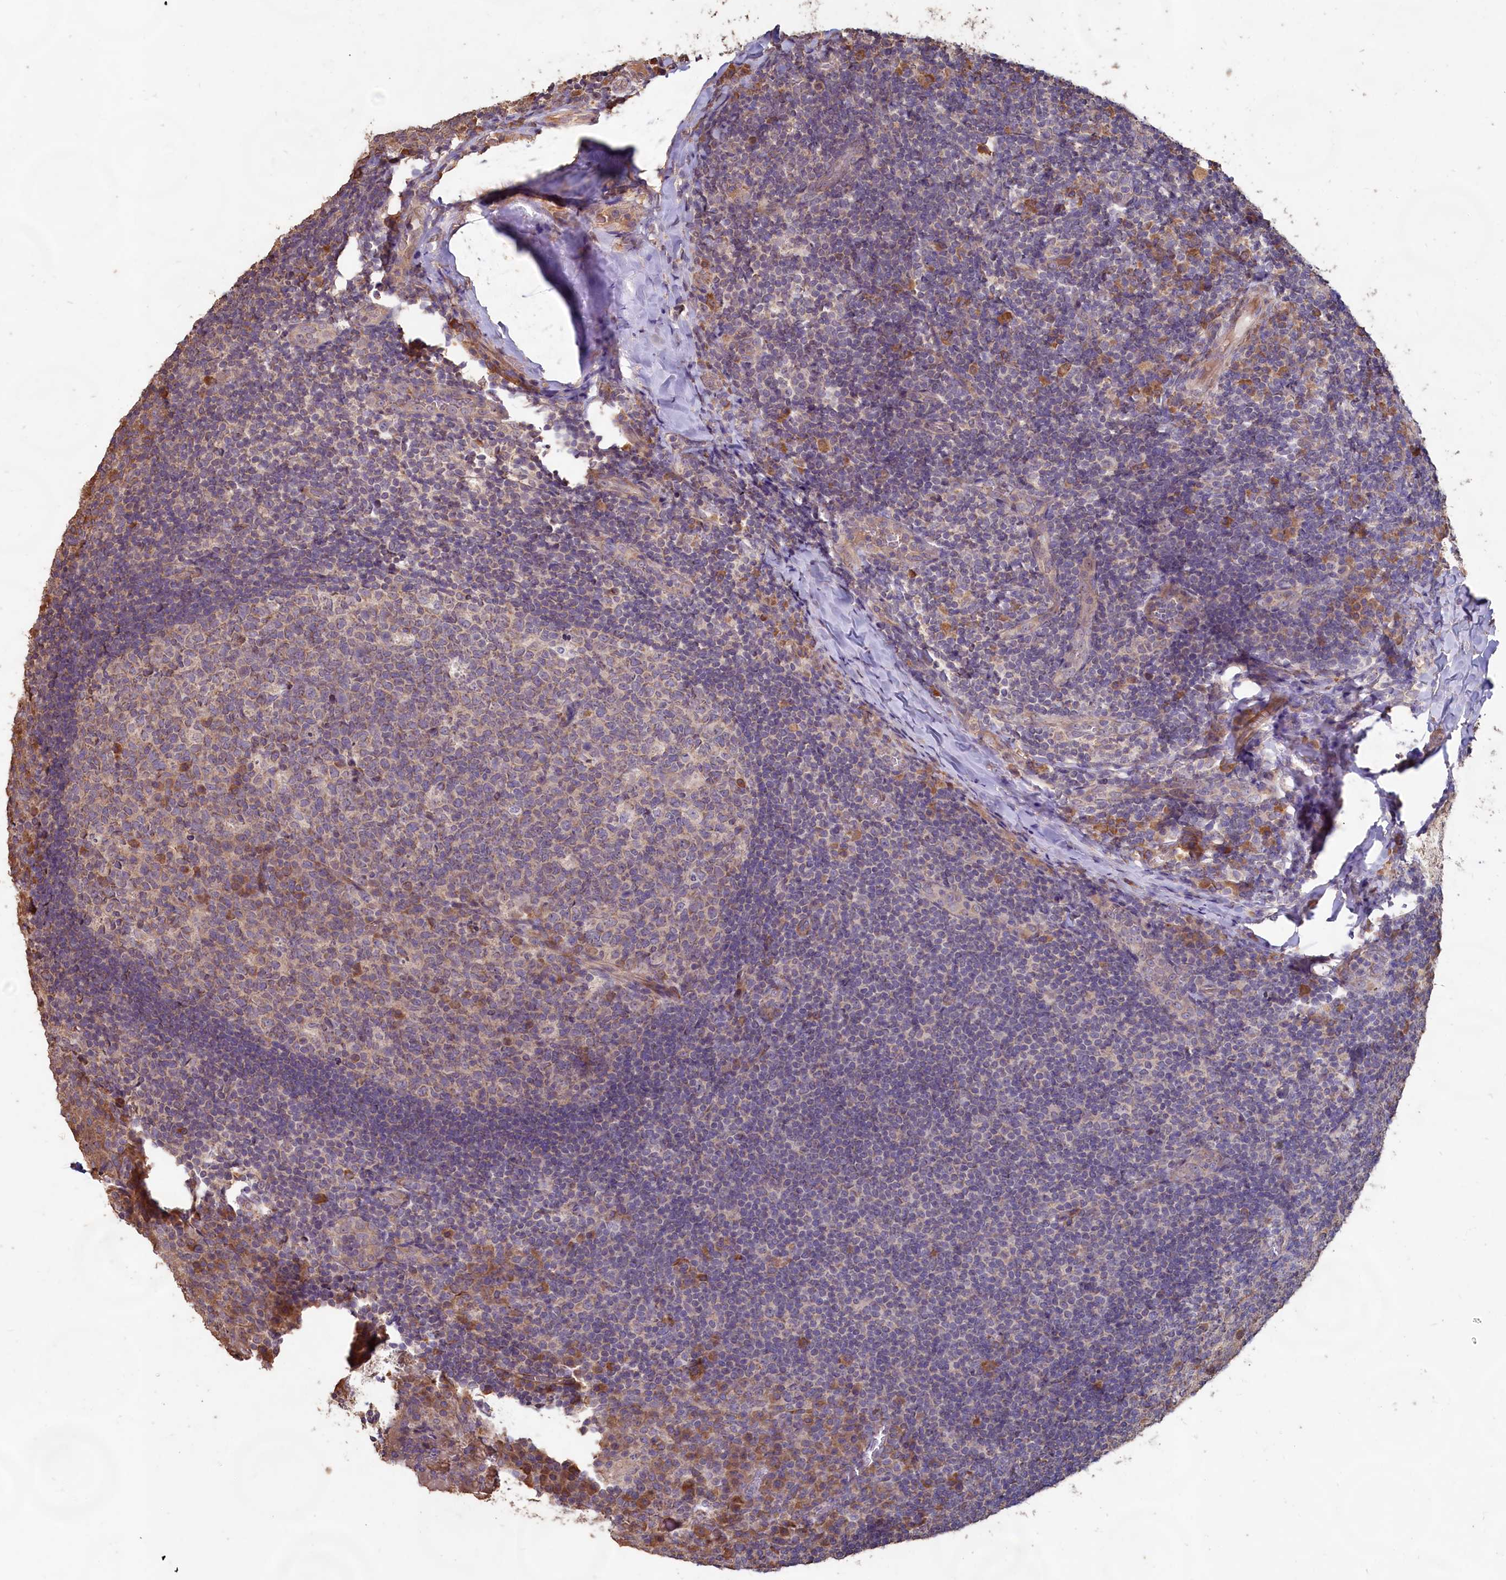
{"staining": {"intensity": "moderate", "quantity": "<25%", "location": "cytoplasmic/membranous"}, "tissue": "tonsil", "cell_type": "Germinal center cells", "image_type": "normal", "snomed": [{"axis": "morphology", "description": "Normal tissue, NOS"}, {"axis": "topography", "description": "Tonsil"}], "caption": "DAB (3,3'-diaminobenzidine) immunohistochemical staining of benign tonsil displays moderate cytoplasmic/membranous protein staining in approximately <25% of germinal center cells.", "gene": "FUNDC1", "patient": {"sex": "male", "age": 17}}